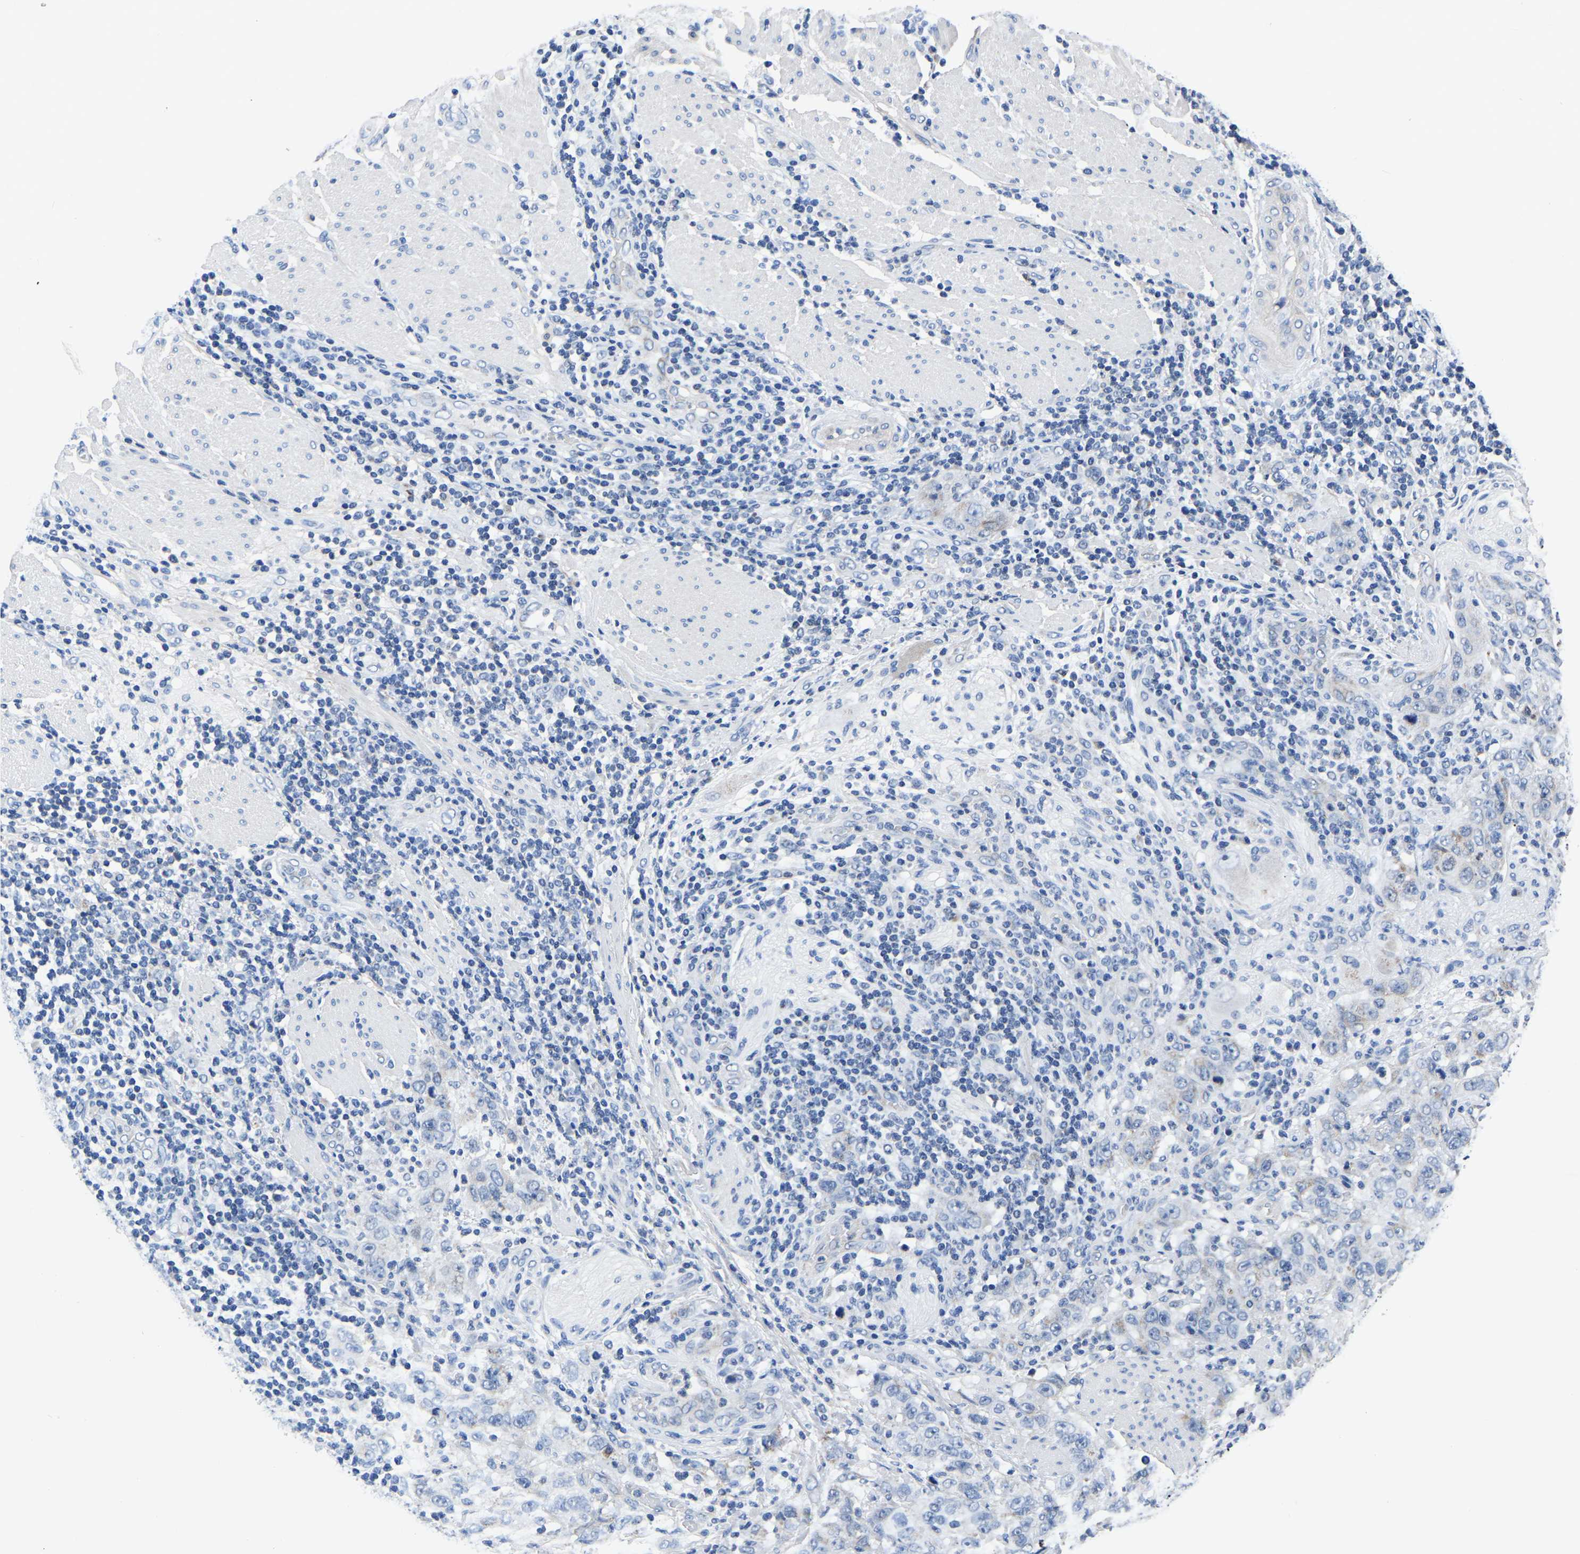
{"staining": {"intensity": "negative", "quantity": "none", "location": "none"}, "tissue": "stomach cancer", "cell_type": "Tumor cells", "image_type": "cancer", "snomed": [{"axis": "morphology", "description": "Adenocarcinoma, NOS"}, {"axis": "topography", "description": "Stomach"}], "caption": "Tumor cells show no significant protein staining in stomach adenocarcinoma.", "gene": "FGD5", "patient": {"sex": "male", "age": 48}}